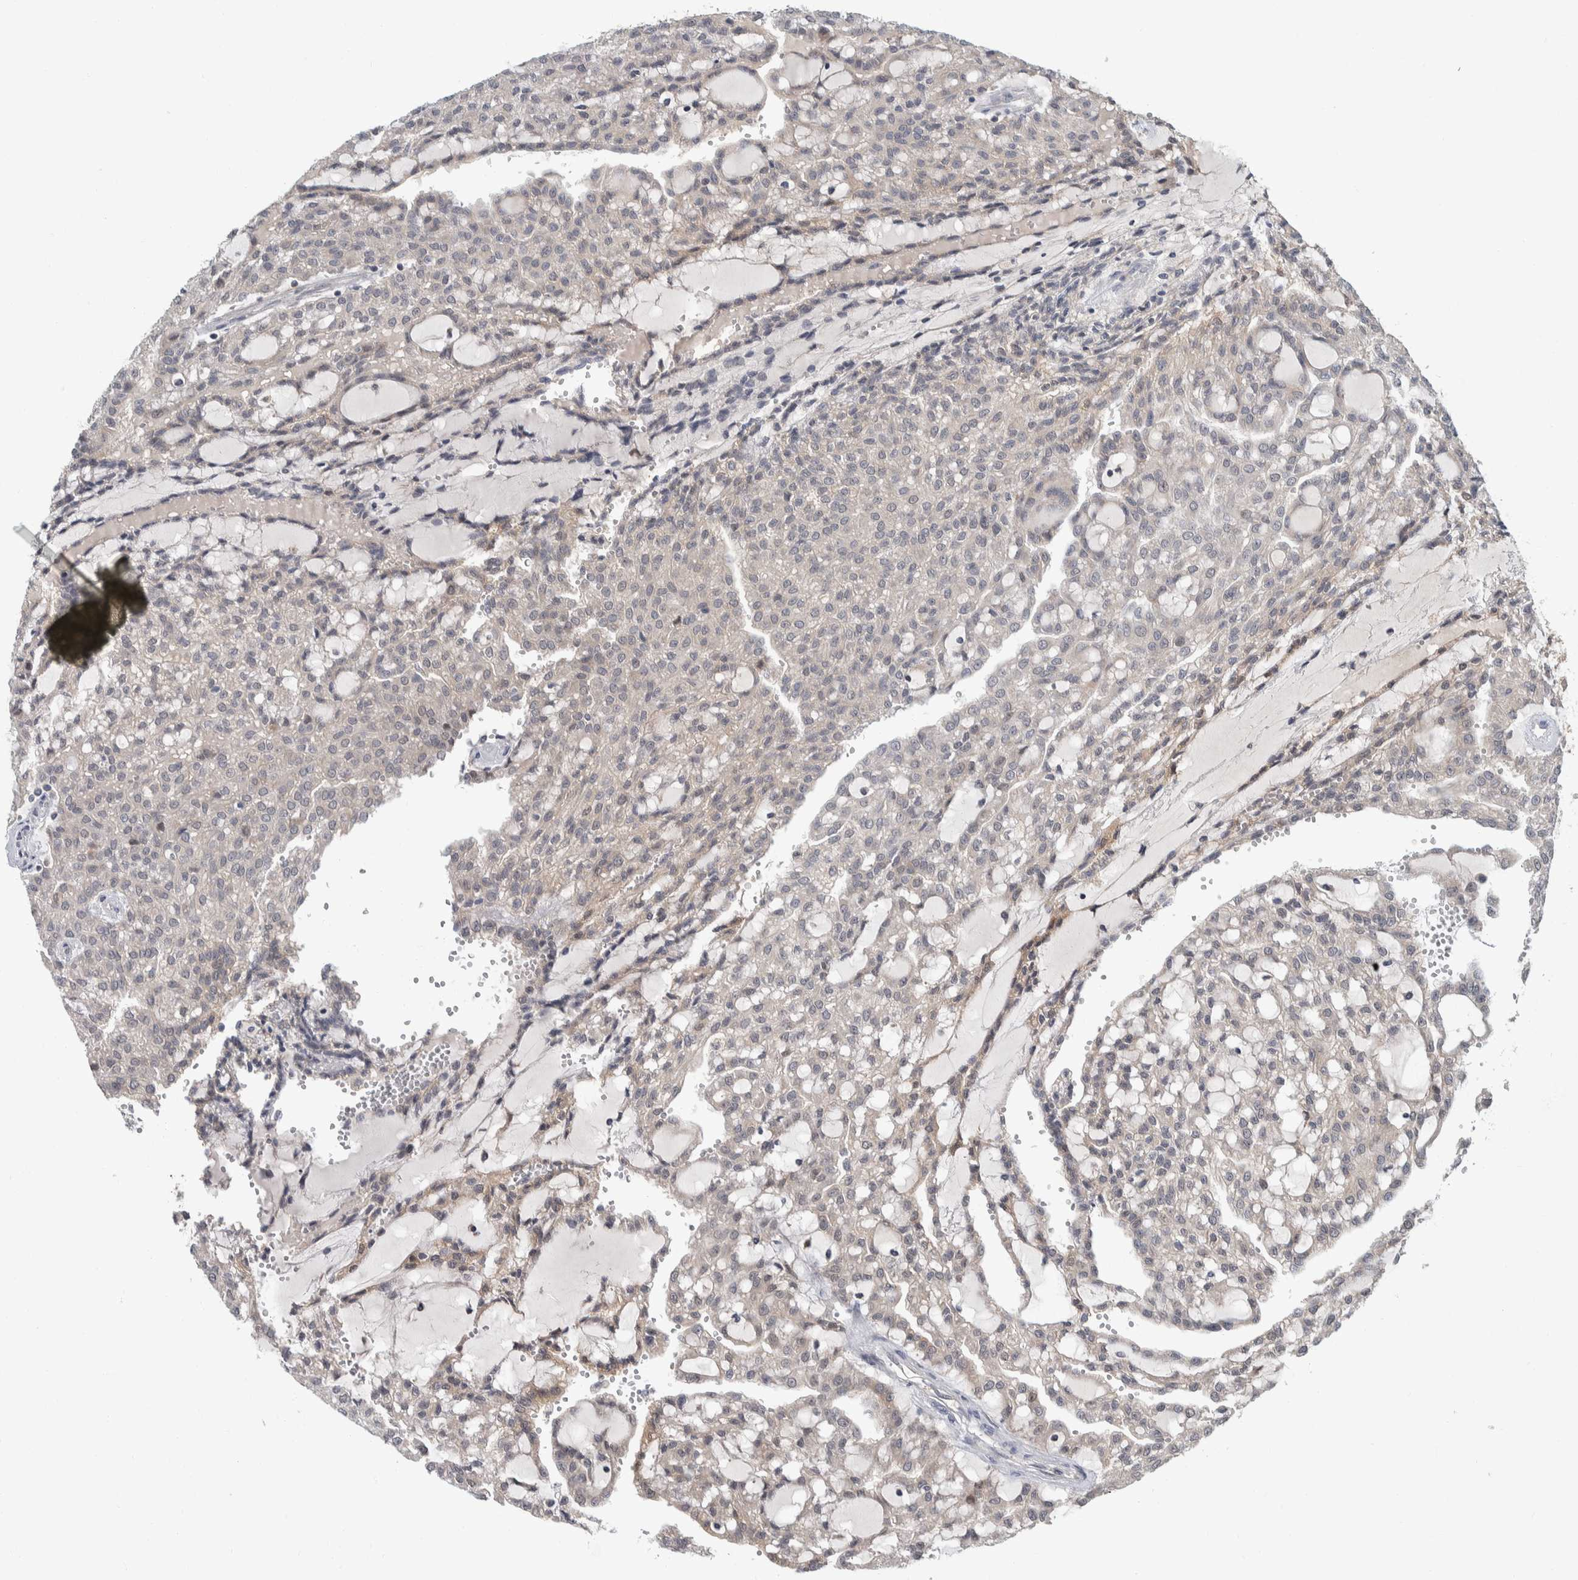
{"staining": {"intensity": "negative", "quantity": "none", "location": "none"}, "tissue": "renal cancer", "cell_type": "Tumor cells", "image_type": "cancer", "snomed": [{"axis": "morphology", "description": "Adenocarcinoma, NOS"}, {"axis": "topography", "description": "Kidney"}], "caption": "Human renal adenocarcinoma stained for a protein using immunohistochemistry demonstrates no expression in tumor cells.", "gene": "SHPK", "patient": {"sex": "male", "age": 63}}